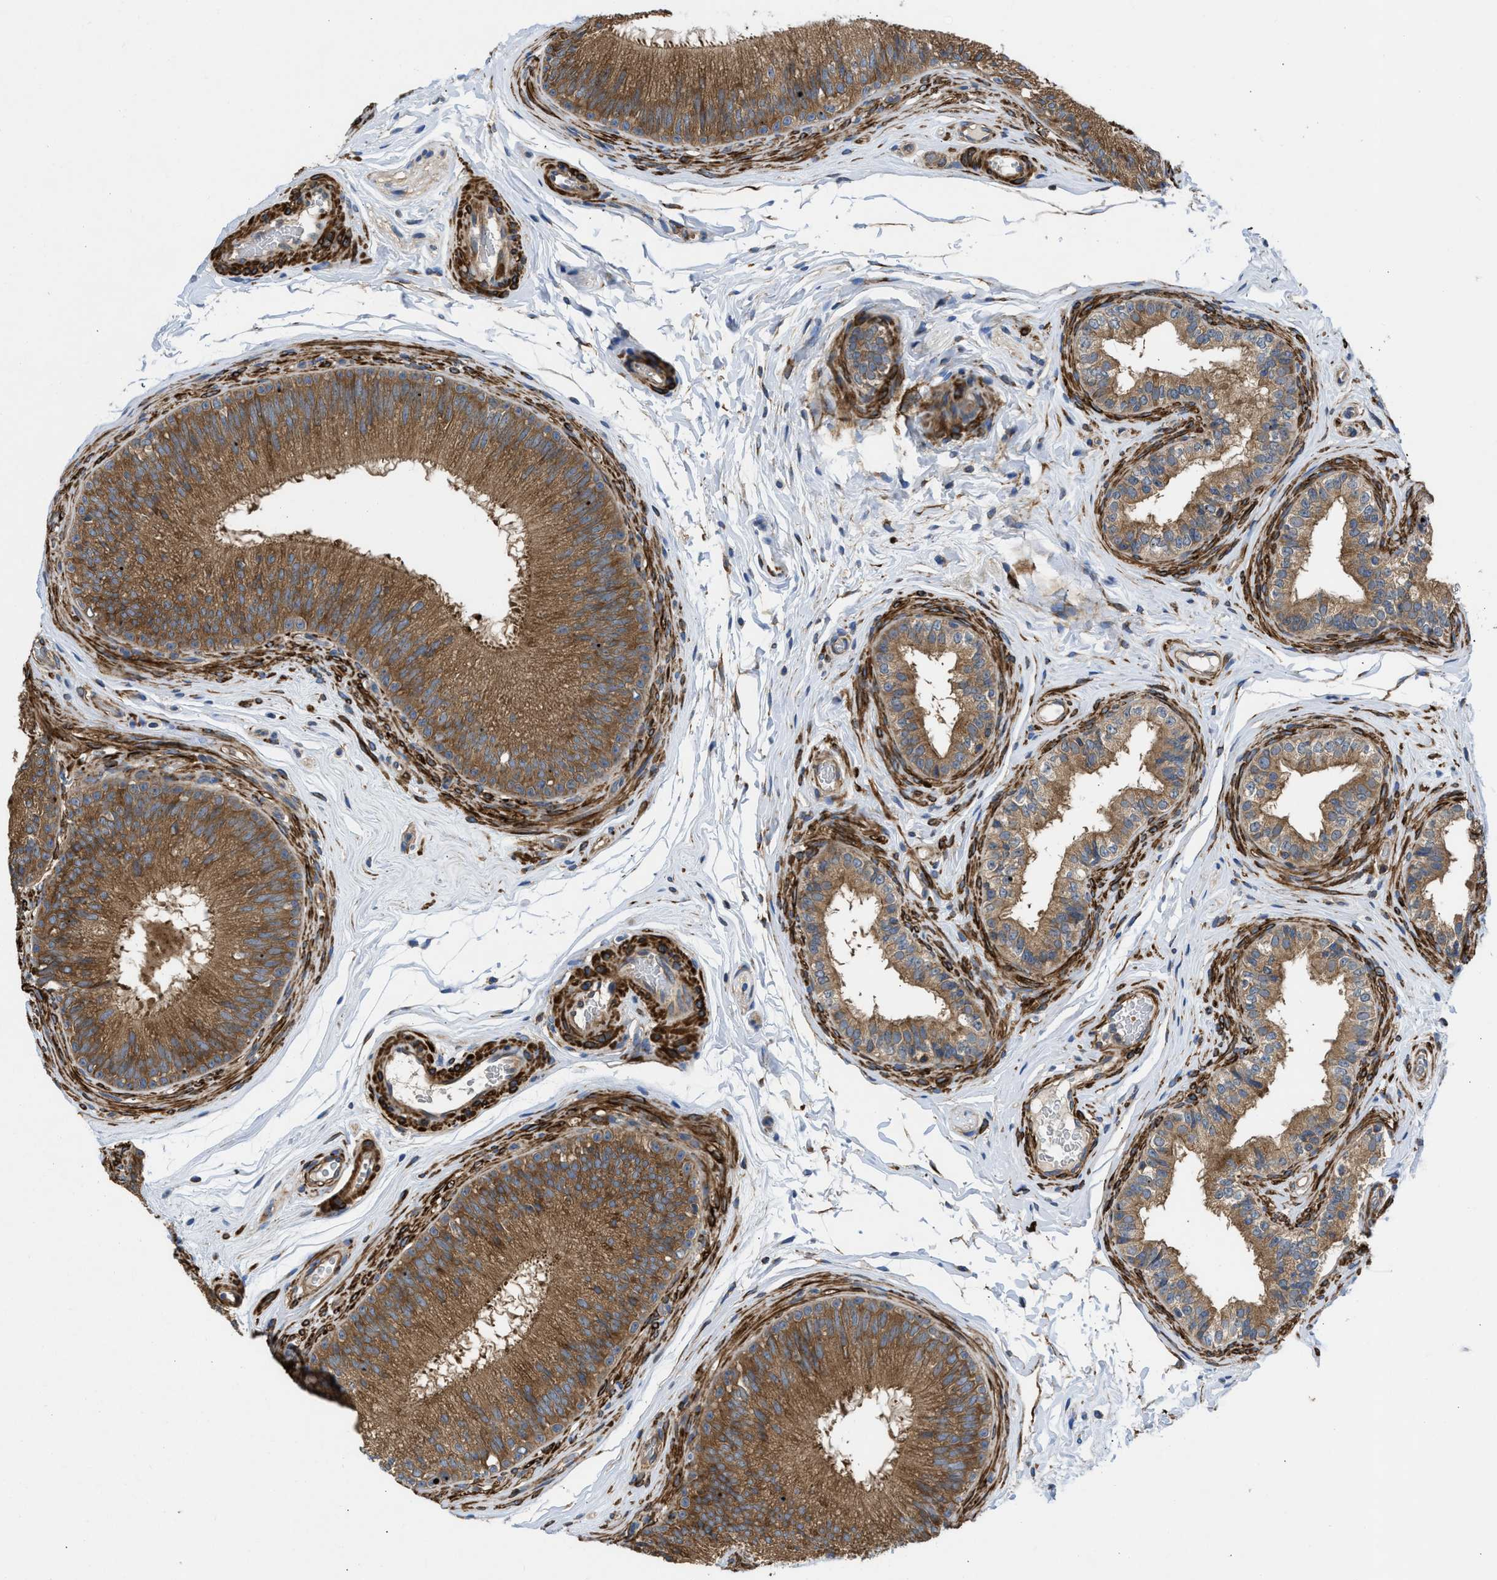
{"staining": {"intensity": "moderate", "quantity": ">75%", "location": "cytoplasmic/membranous"}, "tissue": "epididymis", "cell_type": "Glandular cells", "image_type": "normal", "snomed": [{"axis": "morphology", "description": "Normal tissue, NOS"}, {"axis": "topography", "description": "Testis"}, {"axis": "topography", "description": "Epididymis"}], "caption": "DAB immunohistochemical staining of benign human epididymis shows moderate cytoplasmic/membranous protein expression in about >75% of glandular cells. (Stains: DAB (3,3'-diaminobenzidine) in brown, nuclei in blue, Microscopy: brightfield microscopy at high magnification).", "gene": "CHKB", "patient": {"sex": "male", "age": 36}}